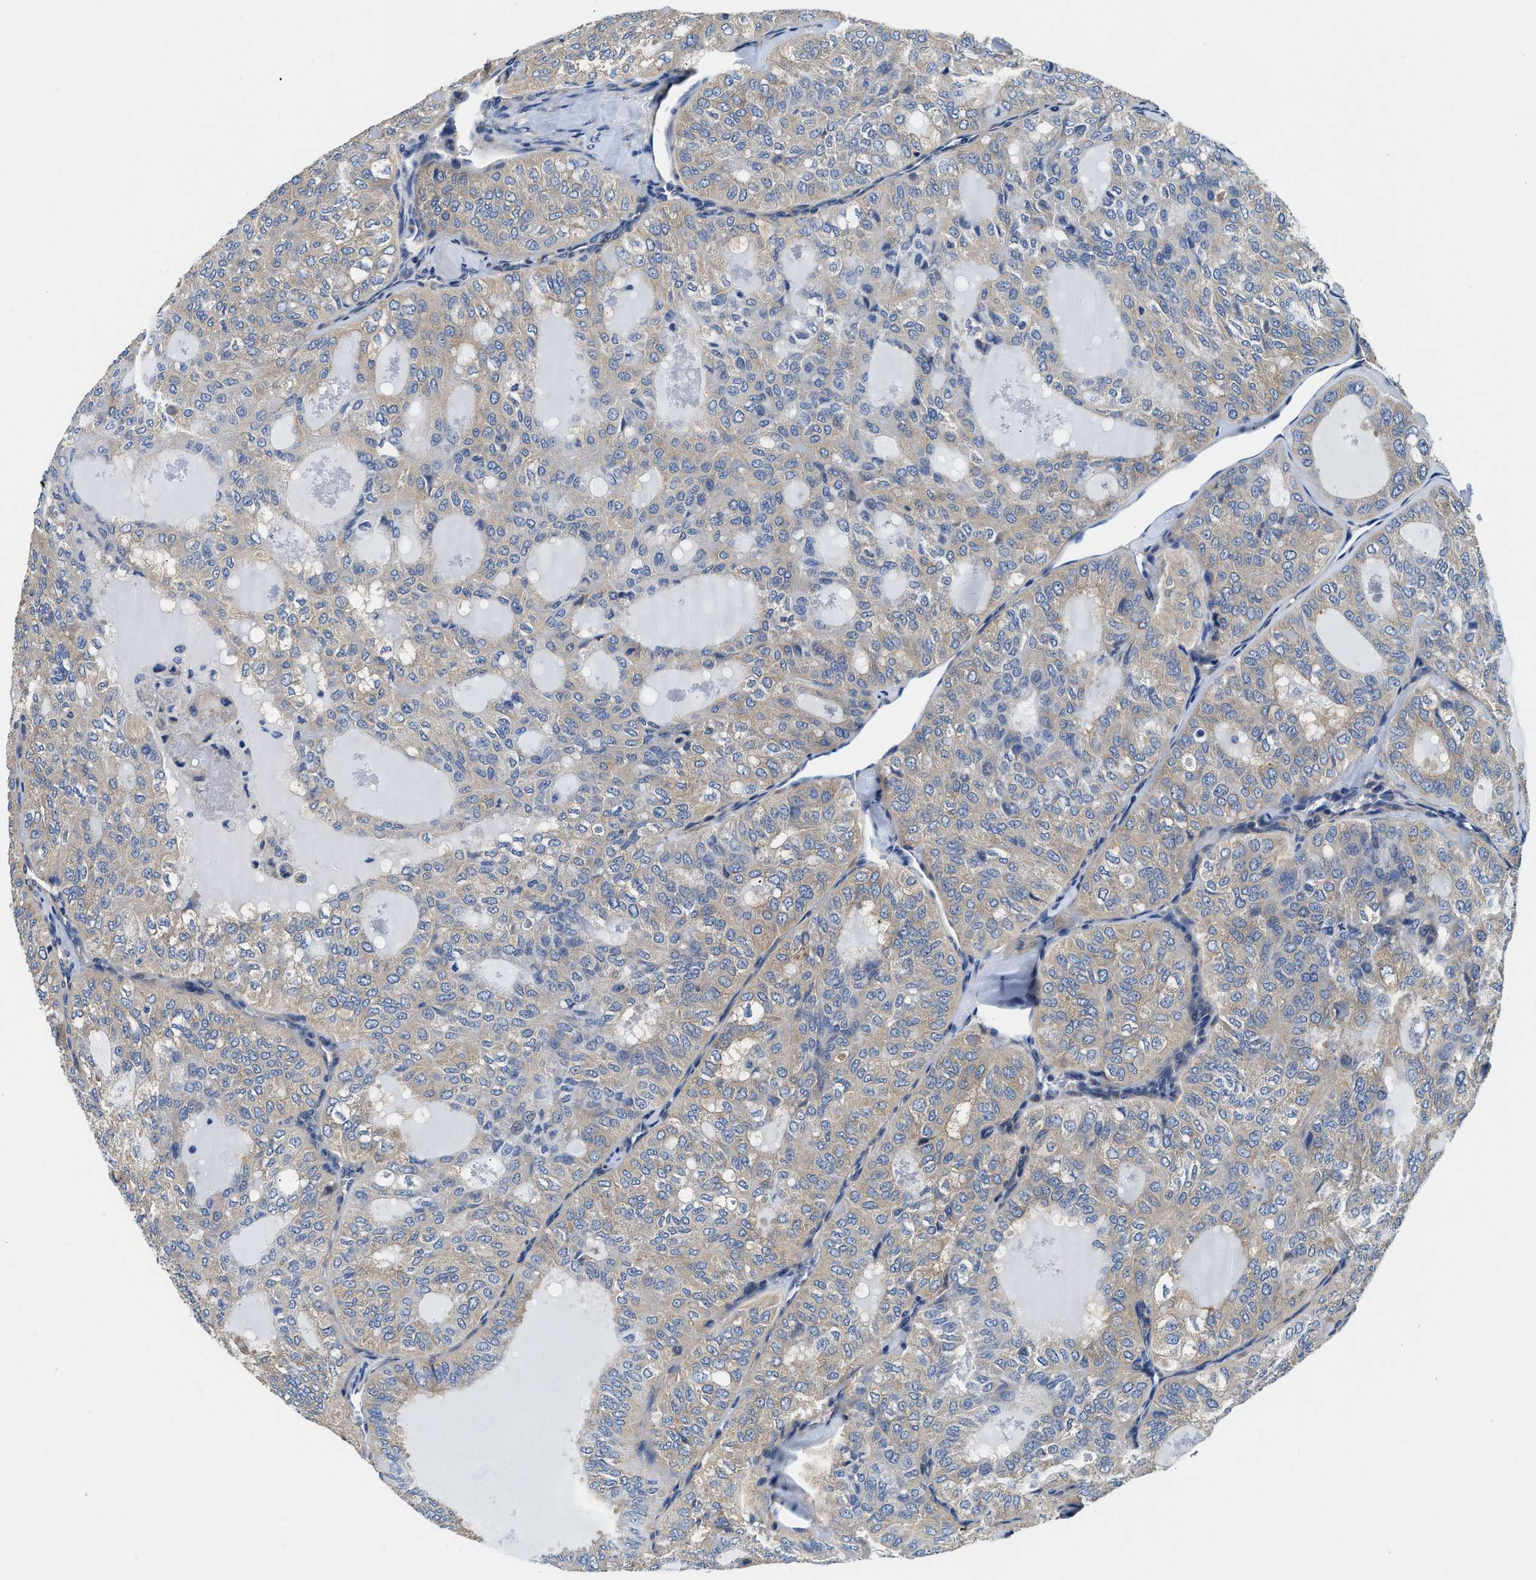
{"staining": {"intensity": "negative", "quantity": "none", "location": "none"}, "tissue": "thyroid cancer", "cell_type": "Tumor cells", "image_type": "cancer", "snomed": [{"axis": "morphology", "description": "Follicular adenoma carcinoma, NOS"}, {"axis": "topography", "description": "Thyroid gland"}], "caption": "Micrograph shows no protein staining in tumor cells of thyroid follicular adenoma carcinoma tissue. The staining is performed using DAB (3,3'-diaminobenzidine) brown chromogen with nuclei counter-stained in using hematoxylin.", "gene": "CSDE1", "patient": {"sex": "male", "age": 75}}